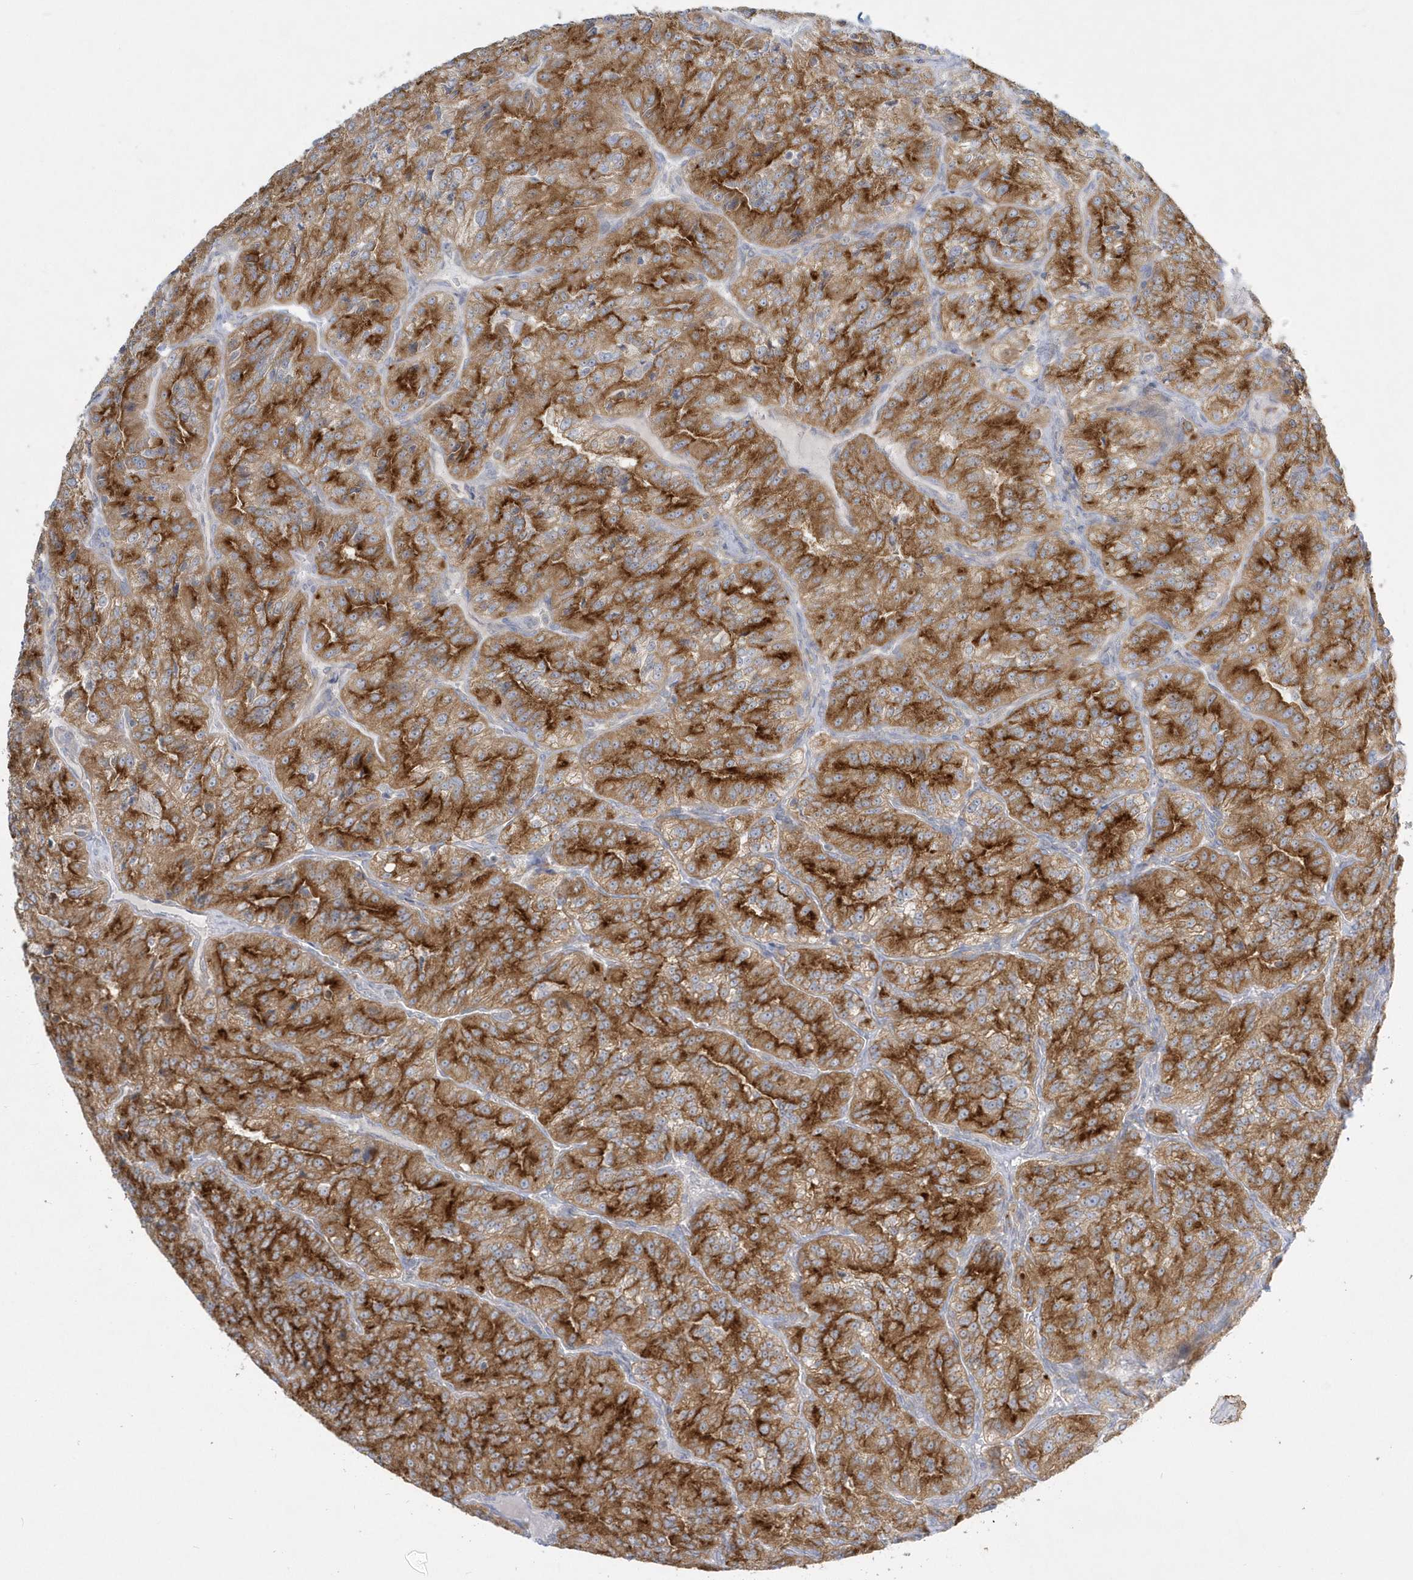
{"staining": {"intensity": "strong", "quantity": ">75%", "location": "cytoplasmic/membranous"}, "tissue": "renal cancer", "cell_type": "Tumor cells", "image_type": "cancer", "snomed": [{"axis": "morphology", "description": "Adenocarcinoma, NOS"}, {"axis": "topography", "description": "Kidney"}], "caption": "Immunohistochemistry (DAB) staining of human renal adenocarcinoma exhibits strong cytoplasmic/membranous protein expression in approximately >75% of tumor cells.", "gene": "DNAJC18", "patient": {"sex": "female", "age": 63}}